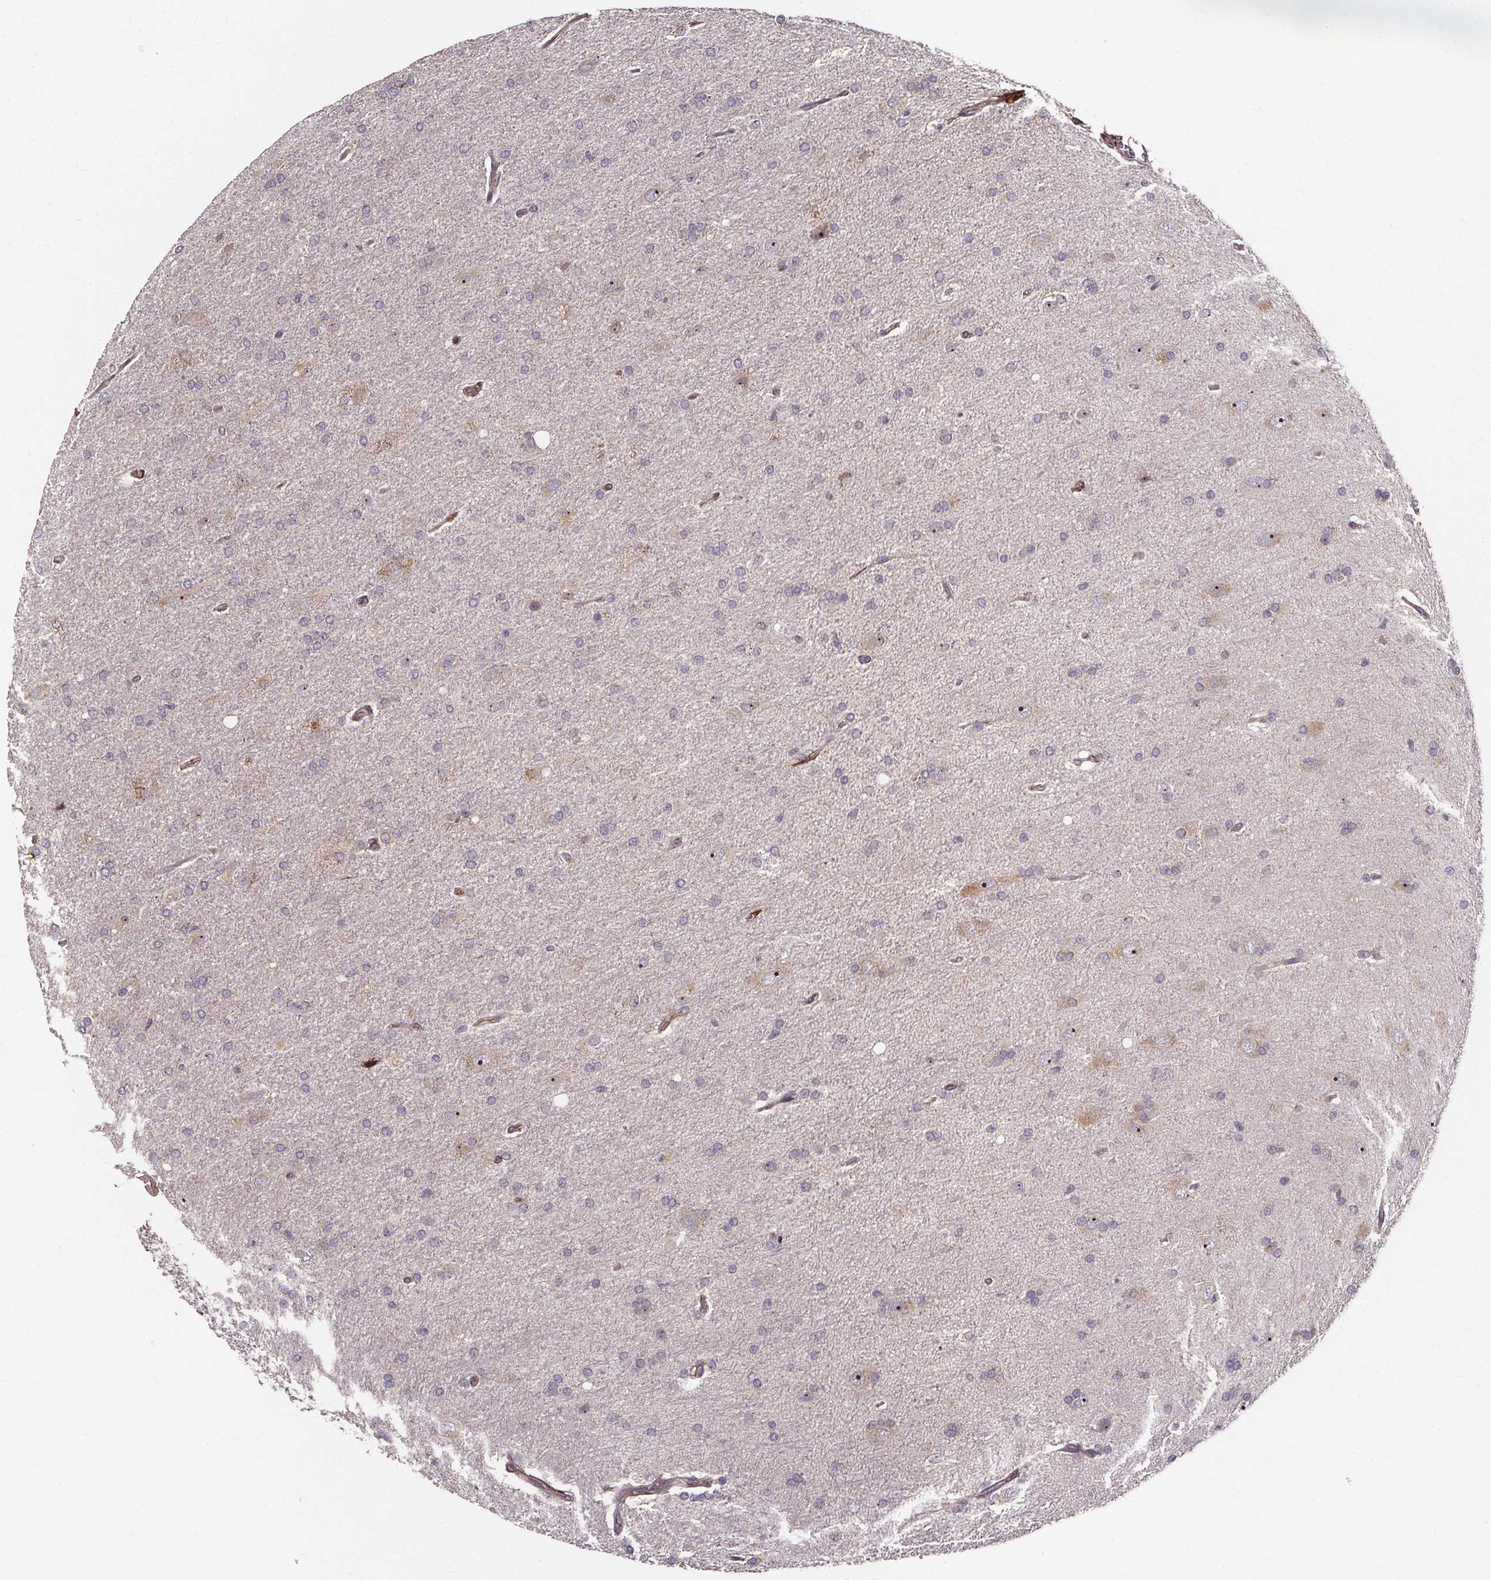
{"staining": {"intensity": "negative", "quantity": "none", "location": "none"}, "tissue": "glioma", "cell_type": "Tumor cells", "image_type": "cancer", "snomed": [{"axis": "morphology", "description": "Glioma, malignant, High grade"}, {"axis": "topography", "description": "Cerebral cortex"}], "caption": "DAB (3,3'-diaminobenzidine) immunohistochemical staining of human high-grade glioma (malignant) reveals no significant positivity in tumor cells.", "gene": "AEBP1", "patient": {"sex": "male", "age": 70}}